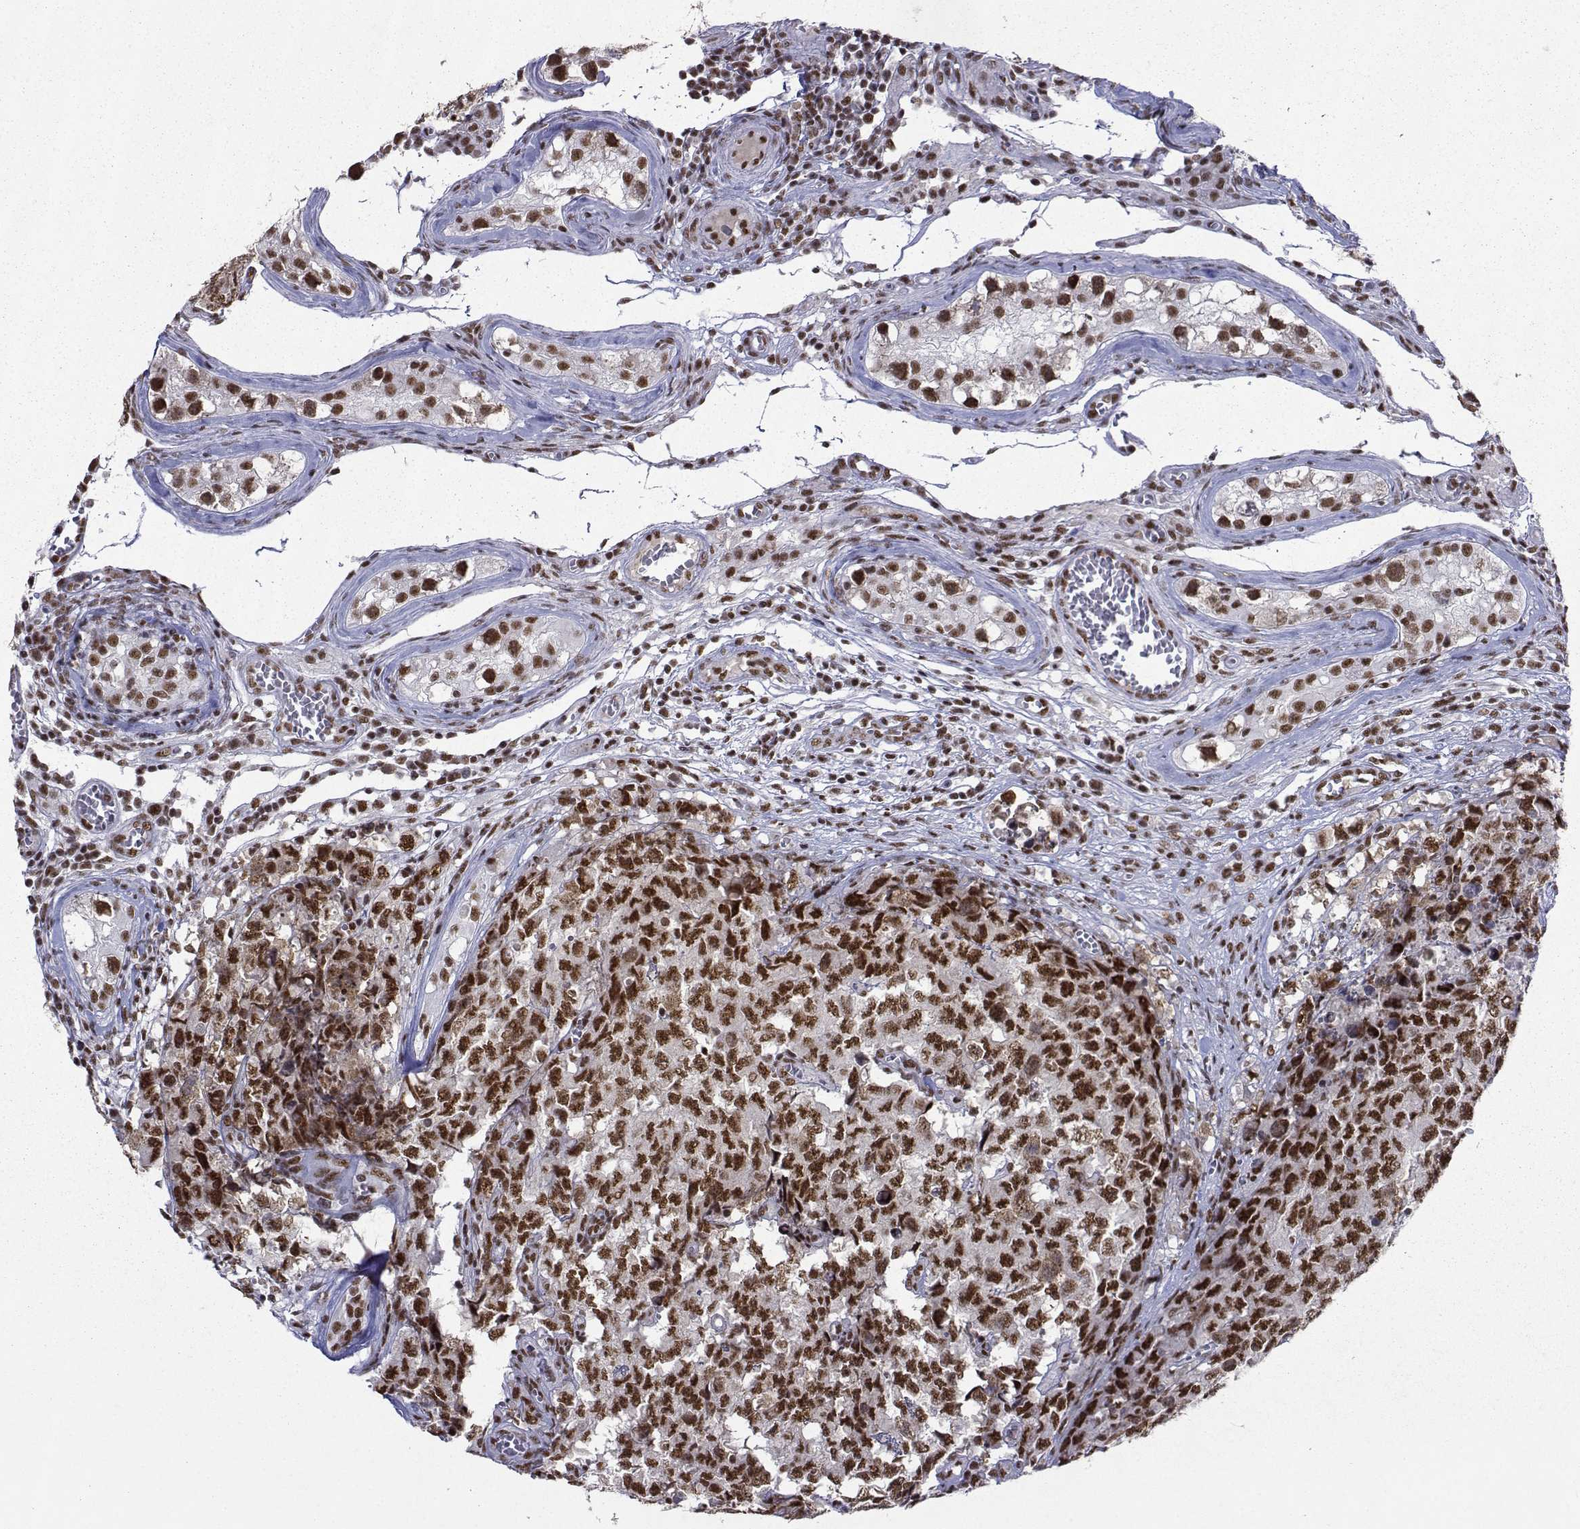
{"staining": {"intensity": "strong", "quantity": "25%-75%", "location": "nuclear"}, "tissue": "testis cancer", "cell_type": "Tumor cells", "image_type": "cancer", "snomed": [{"axis": "morphology", "description": "Carcinoma, Embryonal, NOS"}, {"axis": "topography", "description": "Testis"}], "caption": "Strong nuclear positivity for a protein is appreciated in approximately 25%-75% of tumor cells of testis cancer (embryonal carcinoma) using IHC.", "gene": "SNRPB2", "patient": {"sex": "male", "age": 23}}